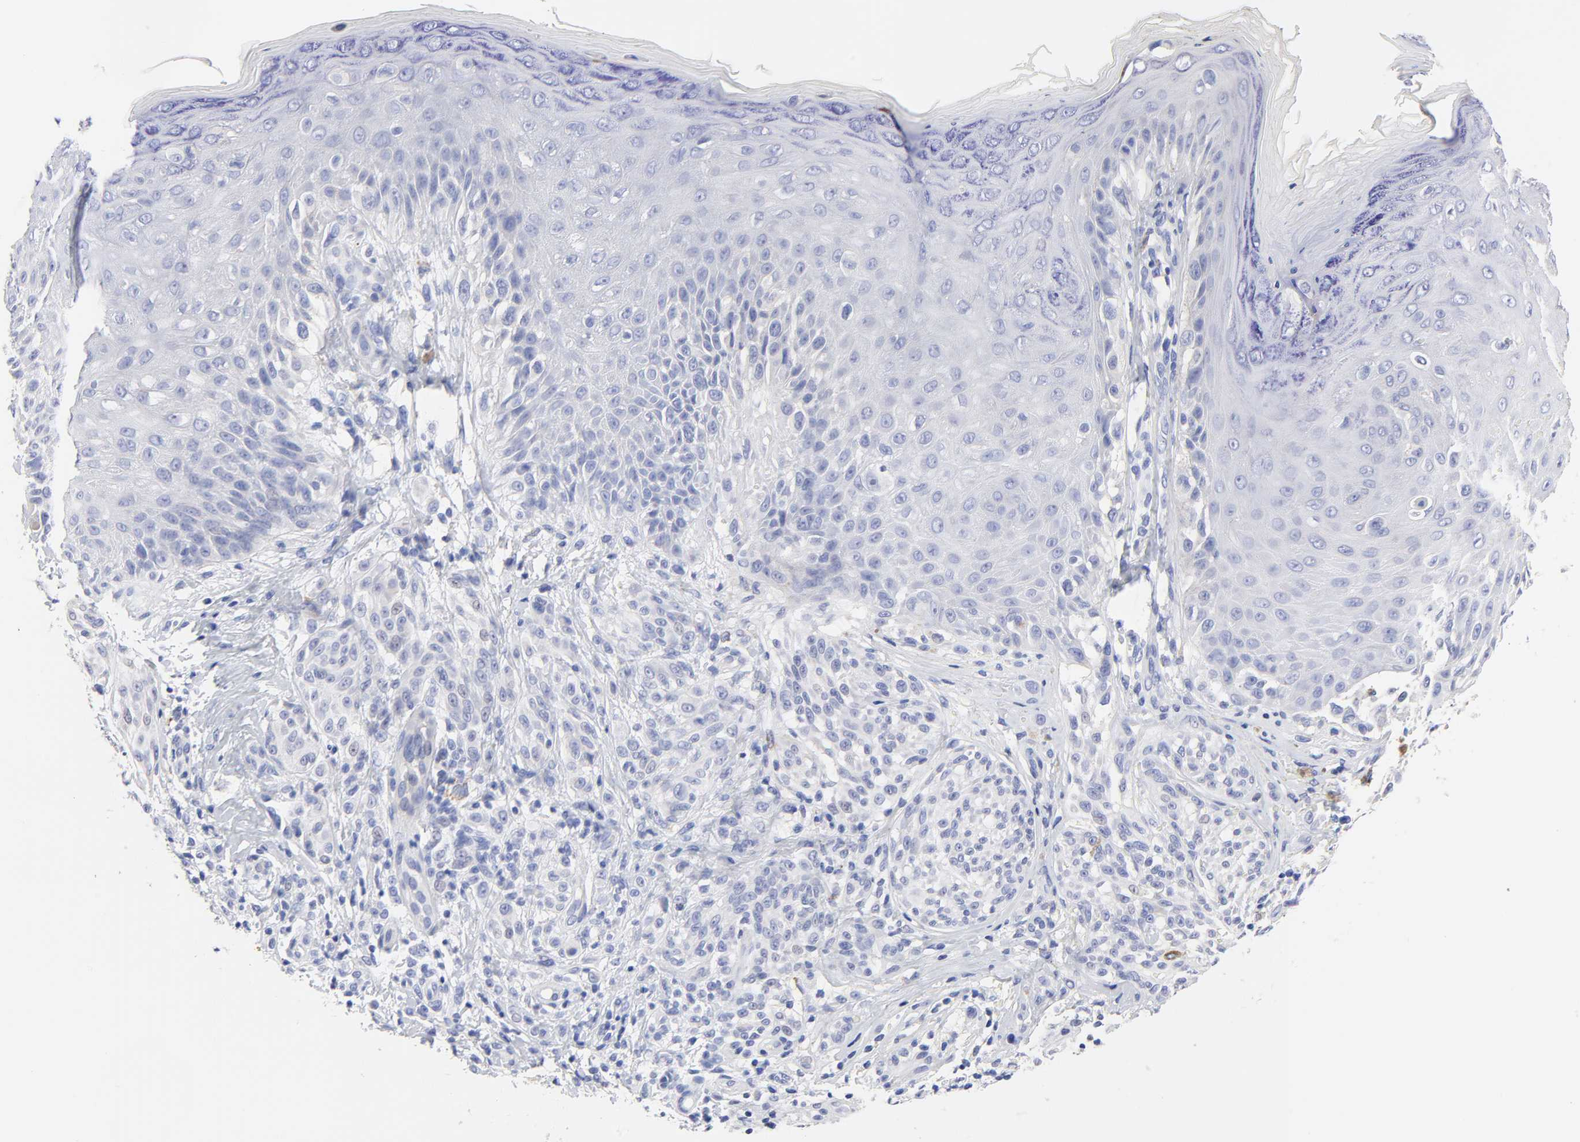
{"staining": {"intensity": "negative", "quantity": "none", "location": "none"}, "tissue": "melanoma", "cell_type": "Tumor cells", "image_type": "cancer", "snomed": [{"axis": "morphology", "description": "Malignant melanoma, NOS"}, {"axis": "topography", "description": "Skin"}], "caption": "Melanoma was stained to show a protein in brown. There is no significant expression in tumor cells.", "gene": "FBXO10", "patient": {"sex": "male", "age": 57}}